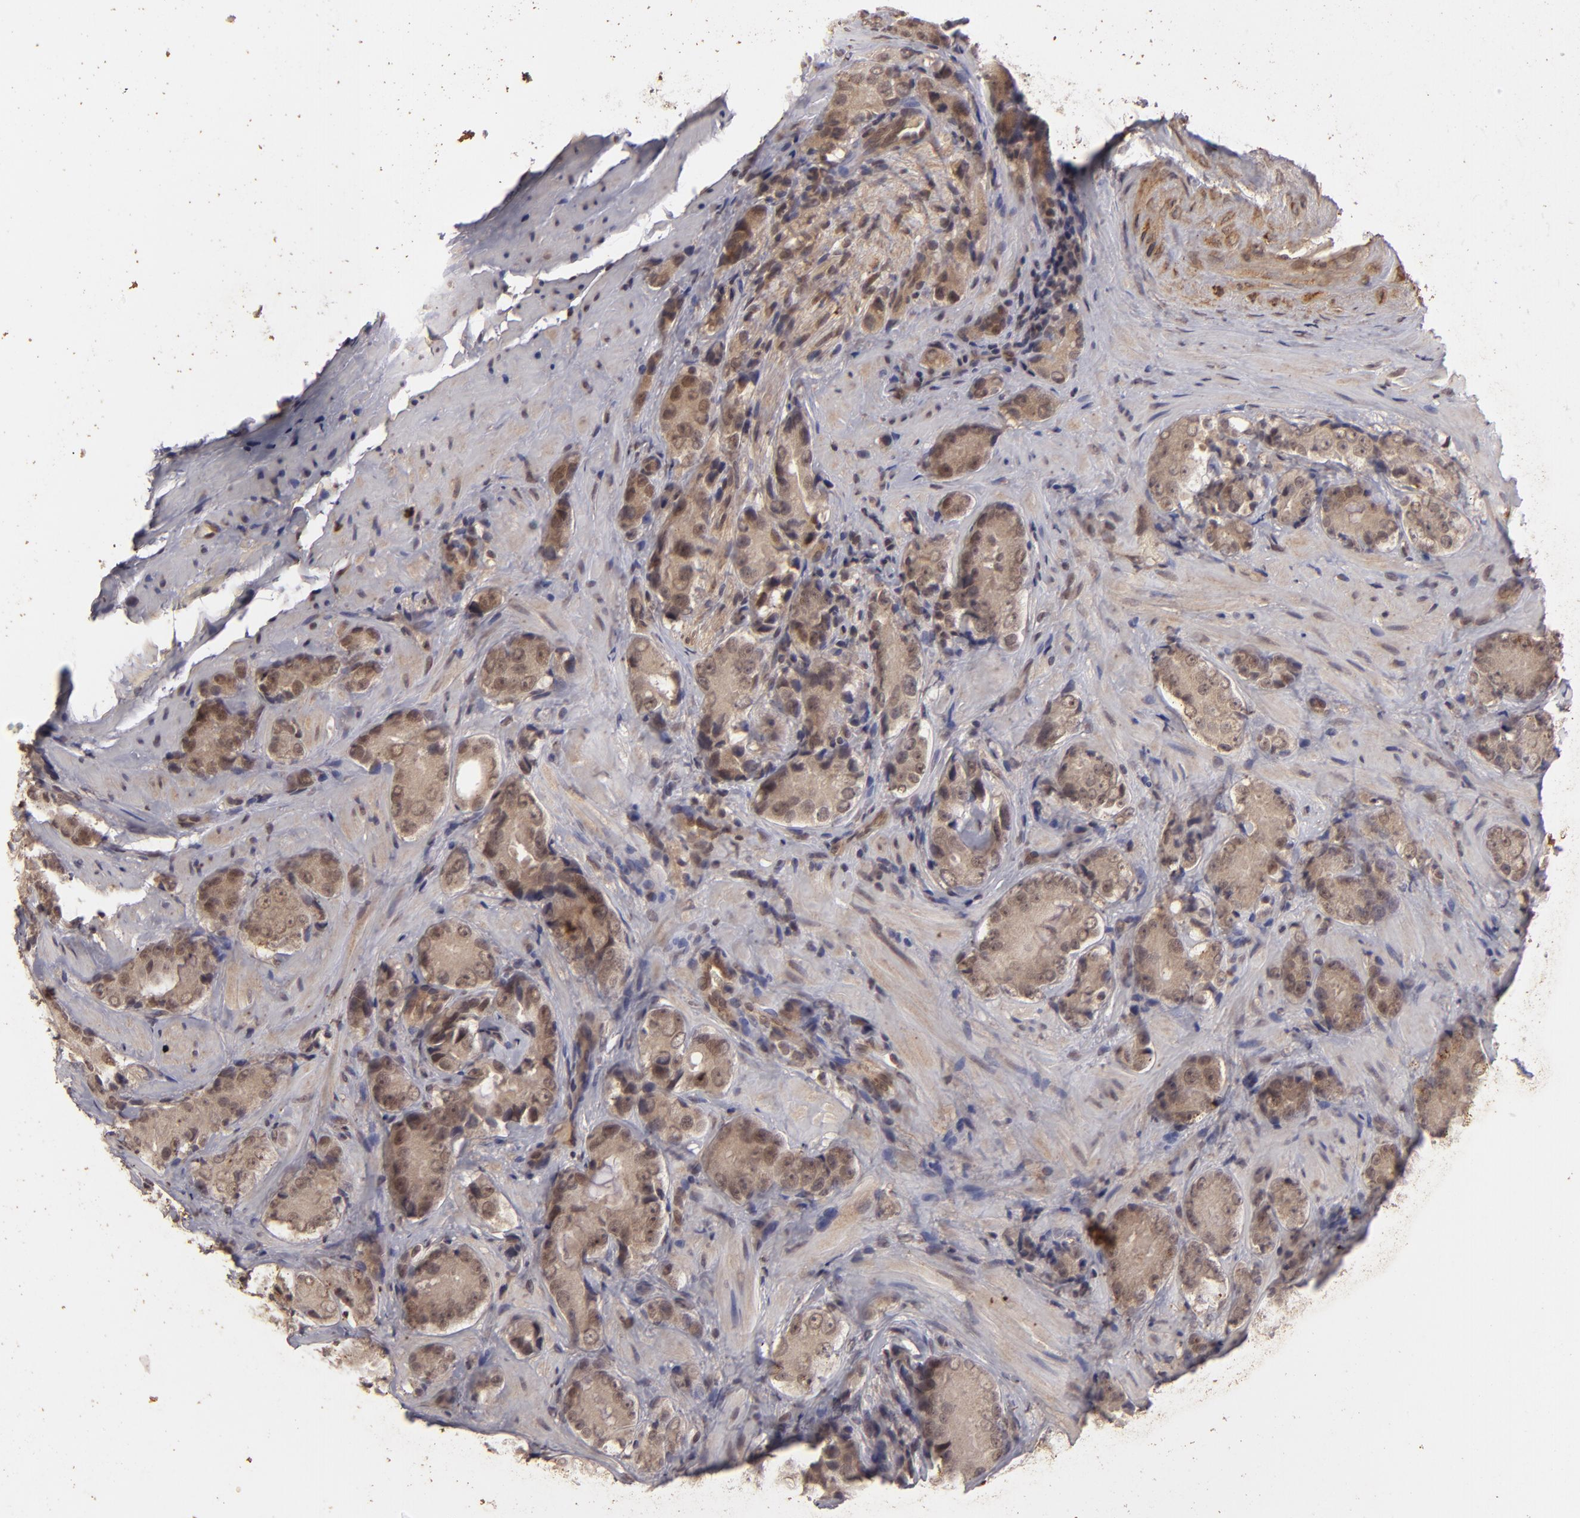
{"staining": {"intensity": "weak", "quantity": "25%-75%", "location": "cytoplasmic/membranous"}, "tissue": "prostate cancer", "cell_type": "Tumor cells", "image_type": "cancer", "snomed": [{"axis": "morphology", "description": "Adenocarcinoma, High grade"}, {"axis": "topography", "description": "Prostate"}], "caption": "An immunohistochemistry photomicrograph of tumor tissue is shown. Protein staining in brown highlights weak cytoplasmic/membranous positivity in prostate cancer (adenocarcinoma (high-grade)) within tumor cells.", "gene": "DFFA", "patient": {"sex": "male", "age": 70}}